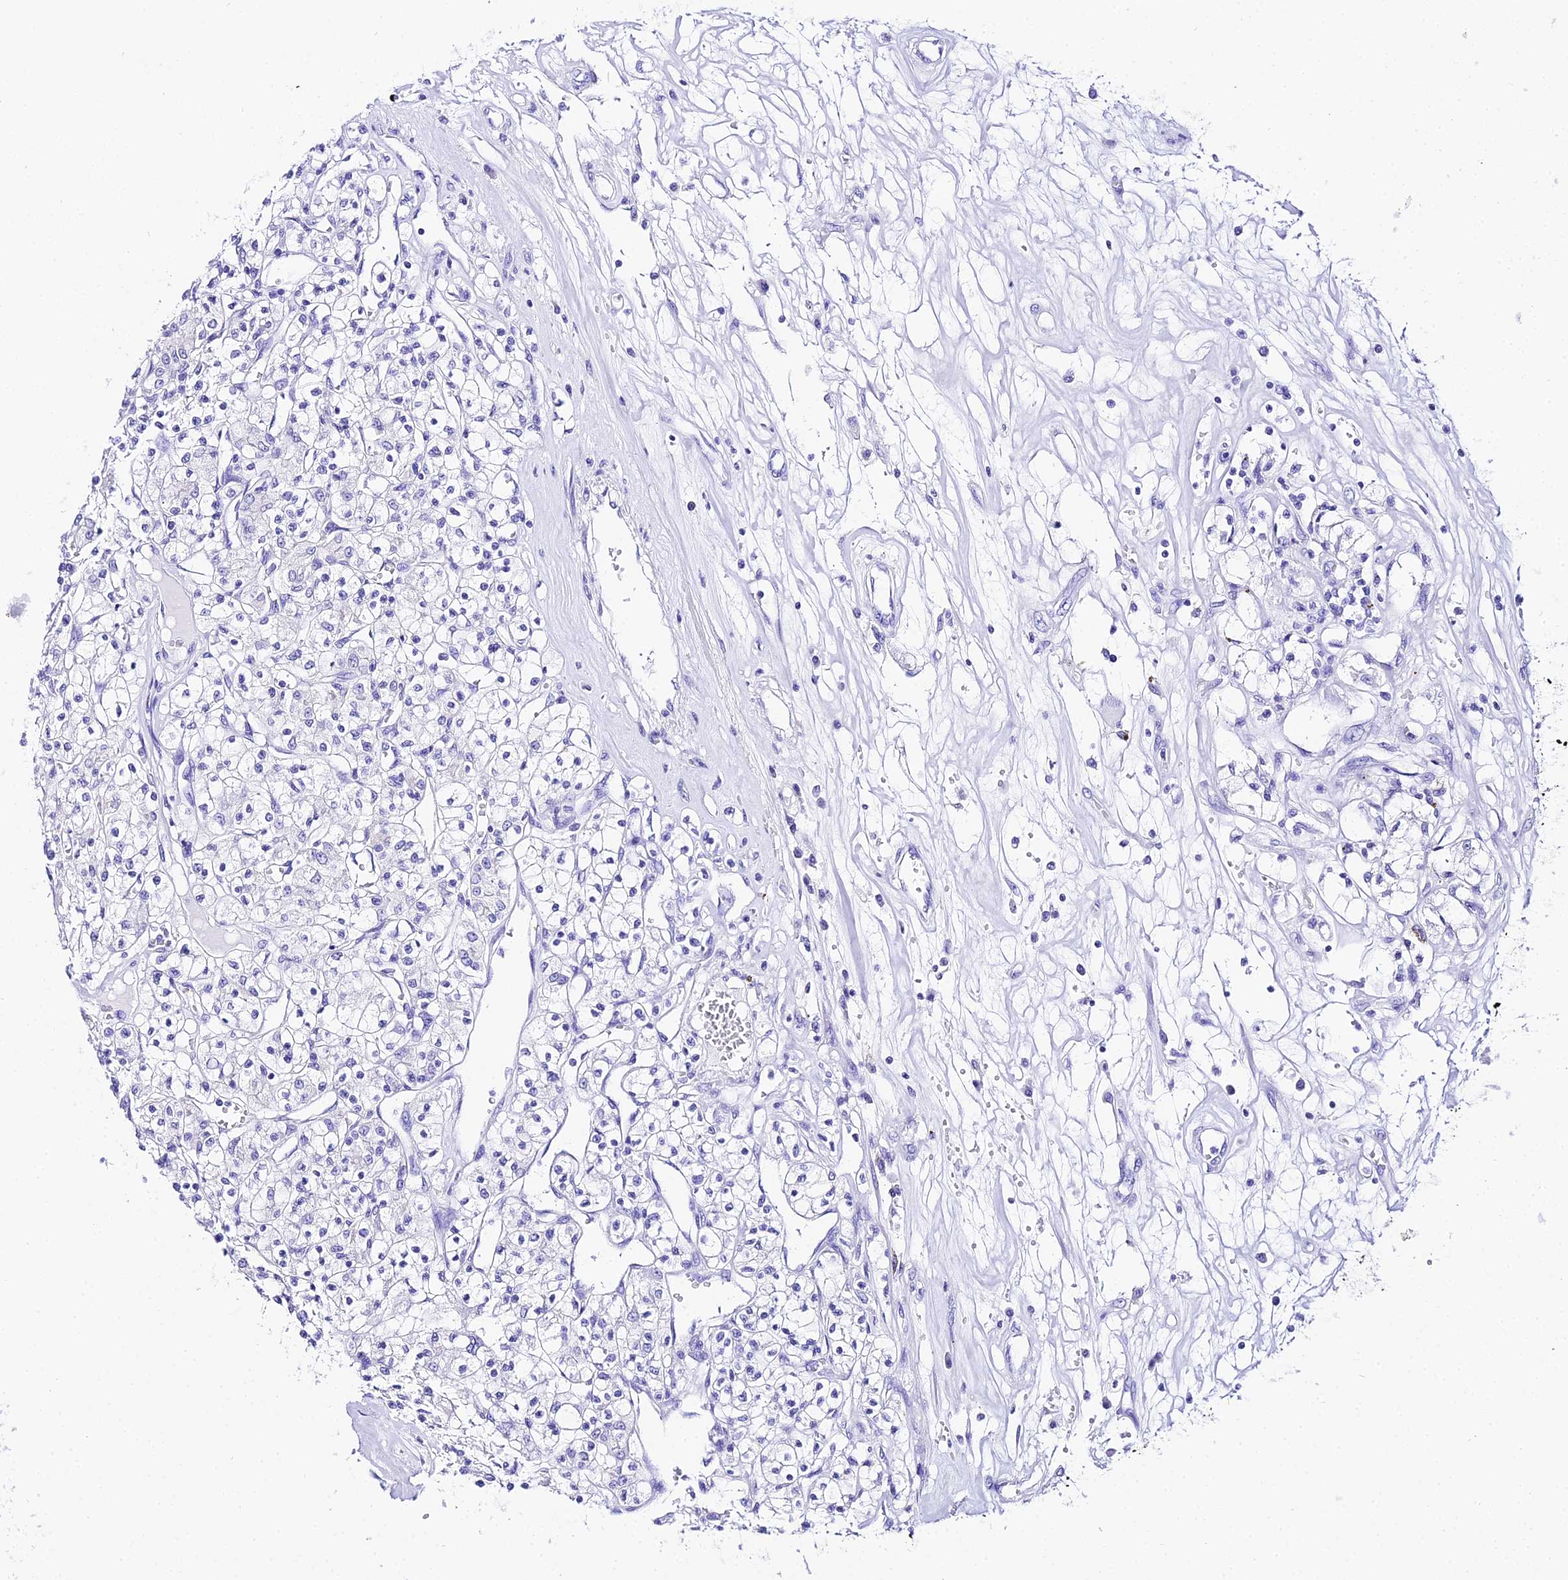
{"staining": {"intensity": "negative", "quantity": "none", "location": "none"}, "tissue": "renal cancer", "cell_type": "Tumor cells", "image_type": "cancer", "snomed": [{"axis": "morphology", "description": "Adenocarcinoma, NOS"}, {"axis": "topography", "description": "Kidney"}], "caption": "IHC histopathology image of neoplastic tissue: human renal cancer (adenocarcinoma) stained with DAB demonstrates no significant protein staining in tumor cells.", "gene": "TRMT44", "patient": {"sex": "female", "age": 59}}